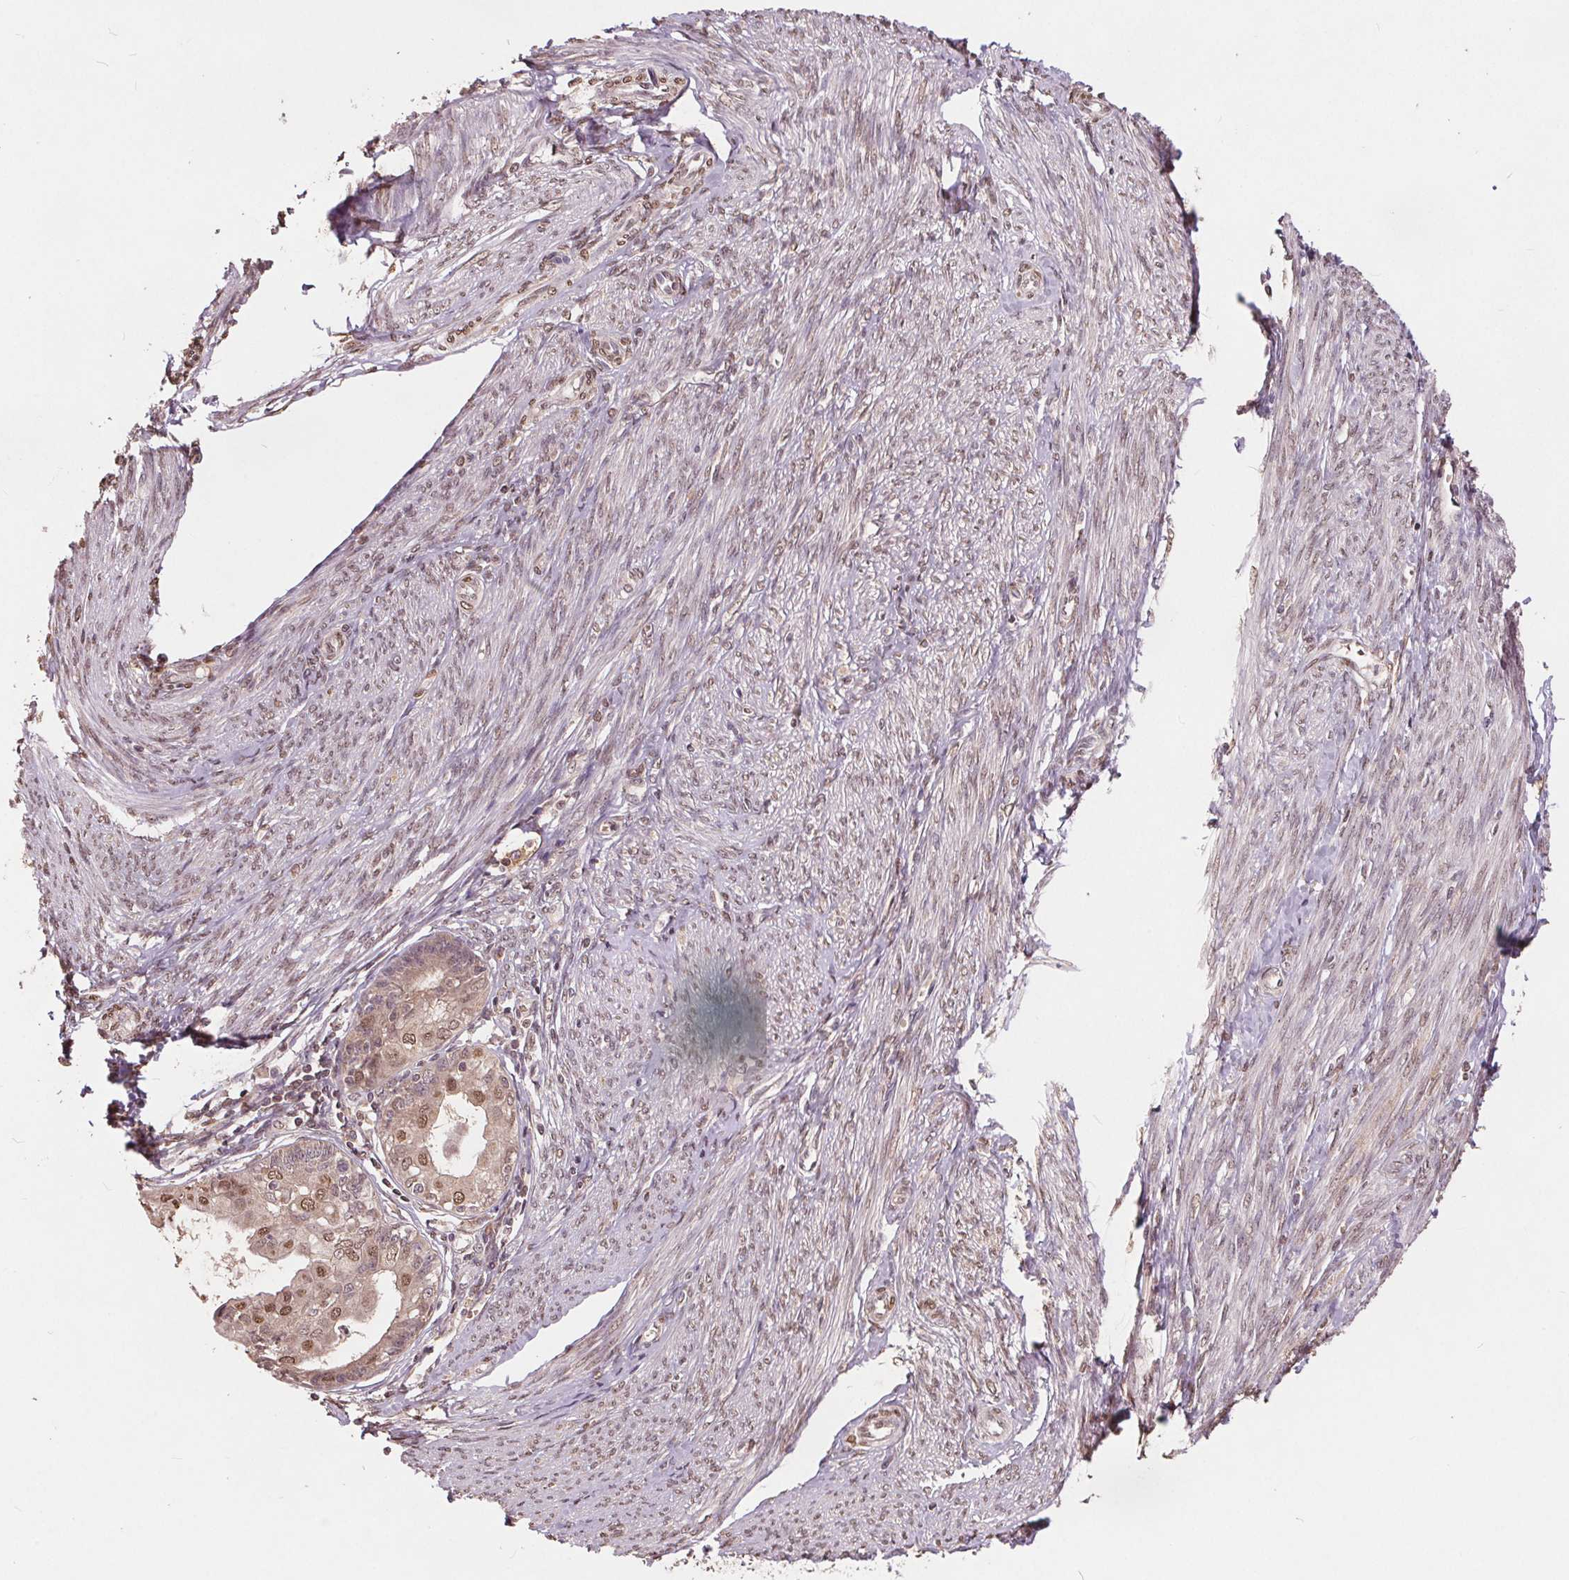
{"staining": {"intensity": "moderate", "quantity": "25%-75%", "location": "nuclear"}, "tissue": "endometrial cancer", "cell_type": "Tumor cells", "image_type": "cancer", "snomed": [{"axis": "morphology", "description": "Adenocarcinoma, NOS"}, {"axis": "topography", "description": "Endometrium"}], "caption": "Human endometrial adenocarcinoma stained with a brown dye shows moderate nuclear positive staining in approximately 25%-75% of tumor cells.", "gene": "HIF1AN", "patient": {"sex": "female", "age": 68}}